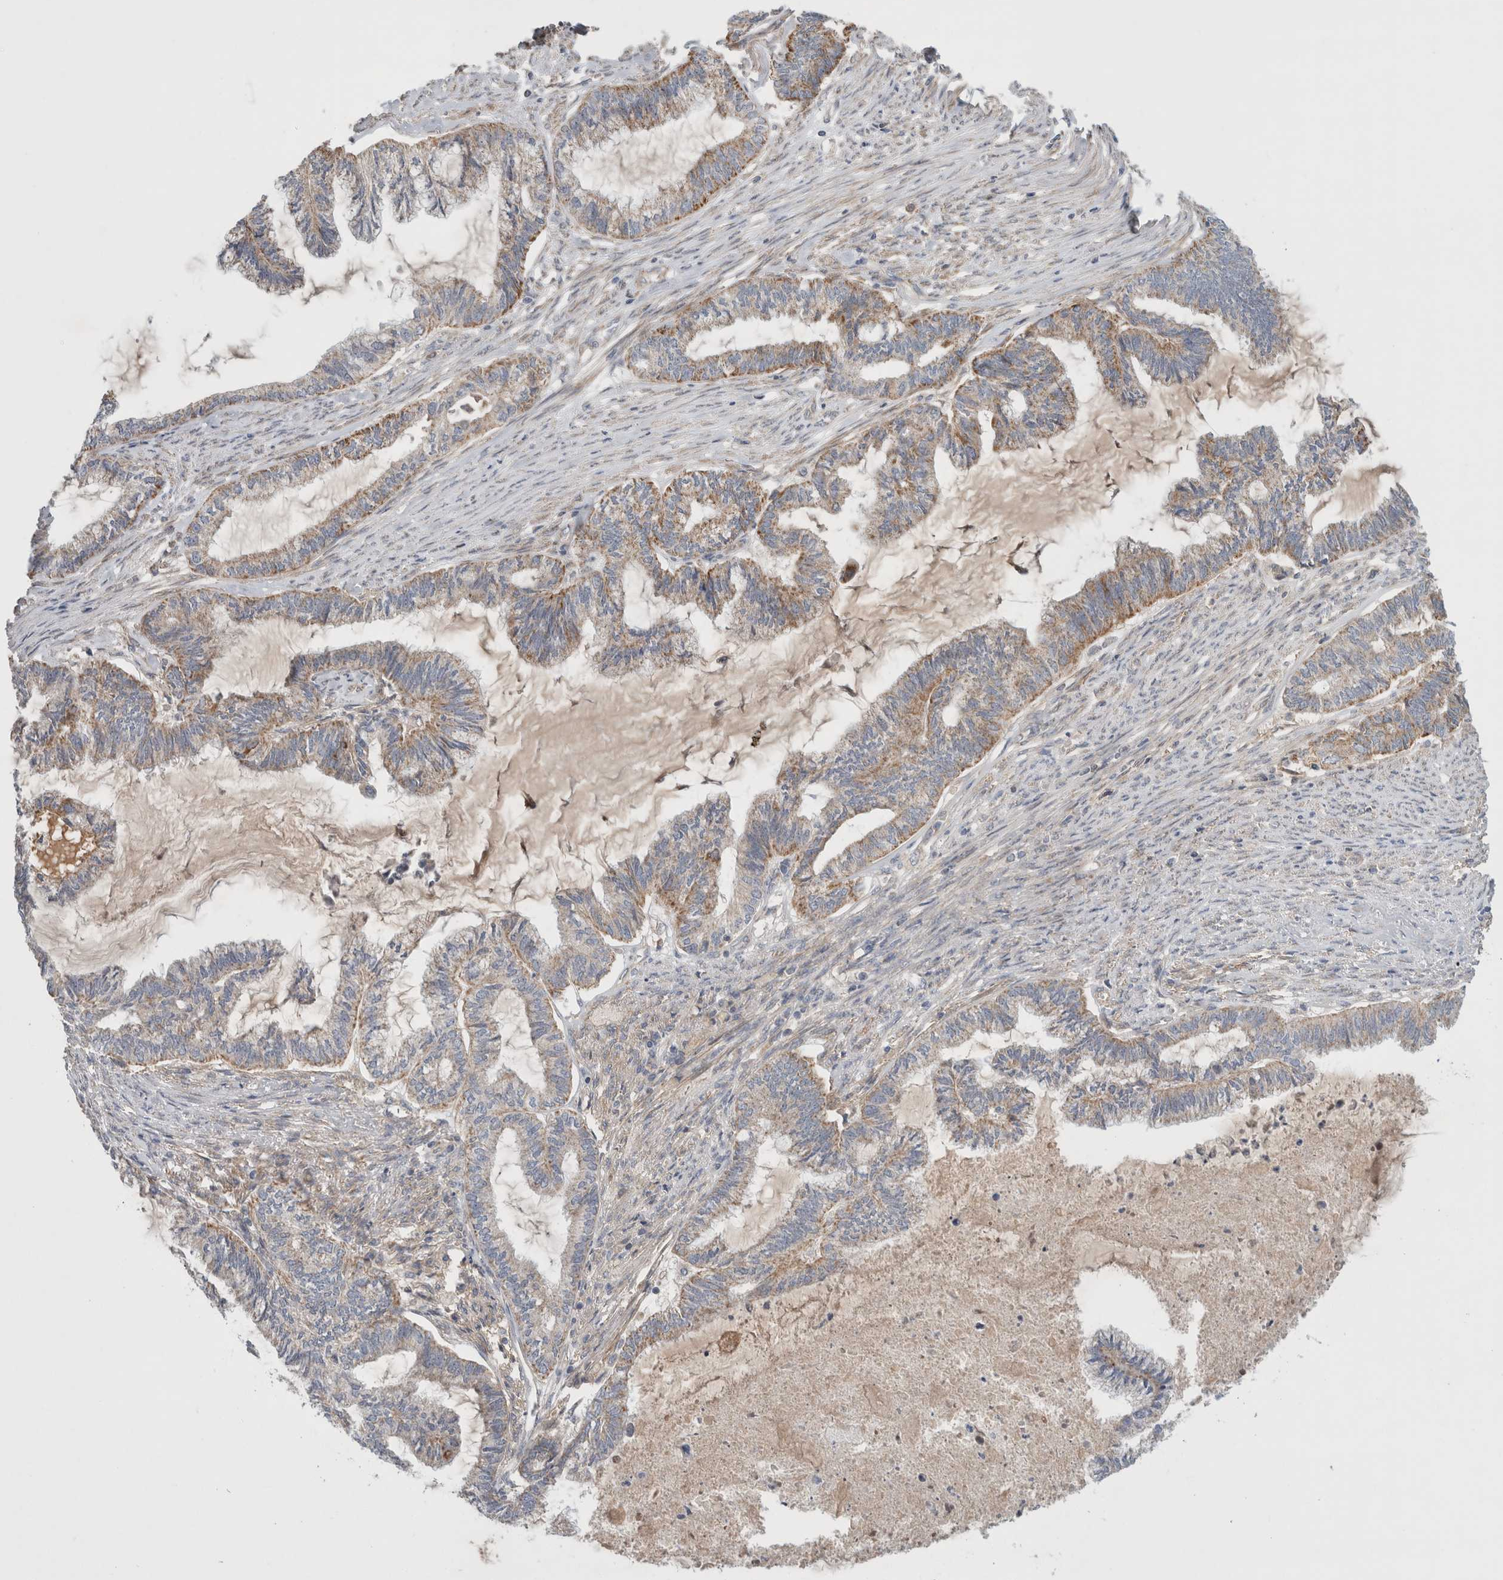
{"staining": {"intensity": "weak", "quantity": ">75%", "location": "cytoplasmic/membranous"}, "tissue": "endometrial cancer", "cell_type": "Tumor cells", "image_type": "cancer", "snomed": [{"axis": "morphology", "description": "Adenocarcinoma, NOS"}, {"axis": "topography", "description": "Endometrium"}], "caption": "The photomicrograph exhibits a brown stain indicating the presence of a protein in the cytoplasmic/membranous of tumor cells in endometrial cancer.", "gene": "MRPS28", "patient": {"sex": "female", "age": 86}}